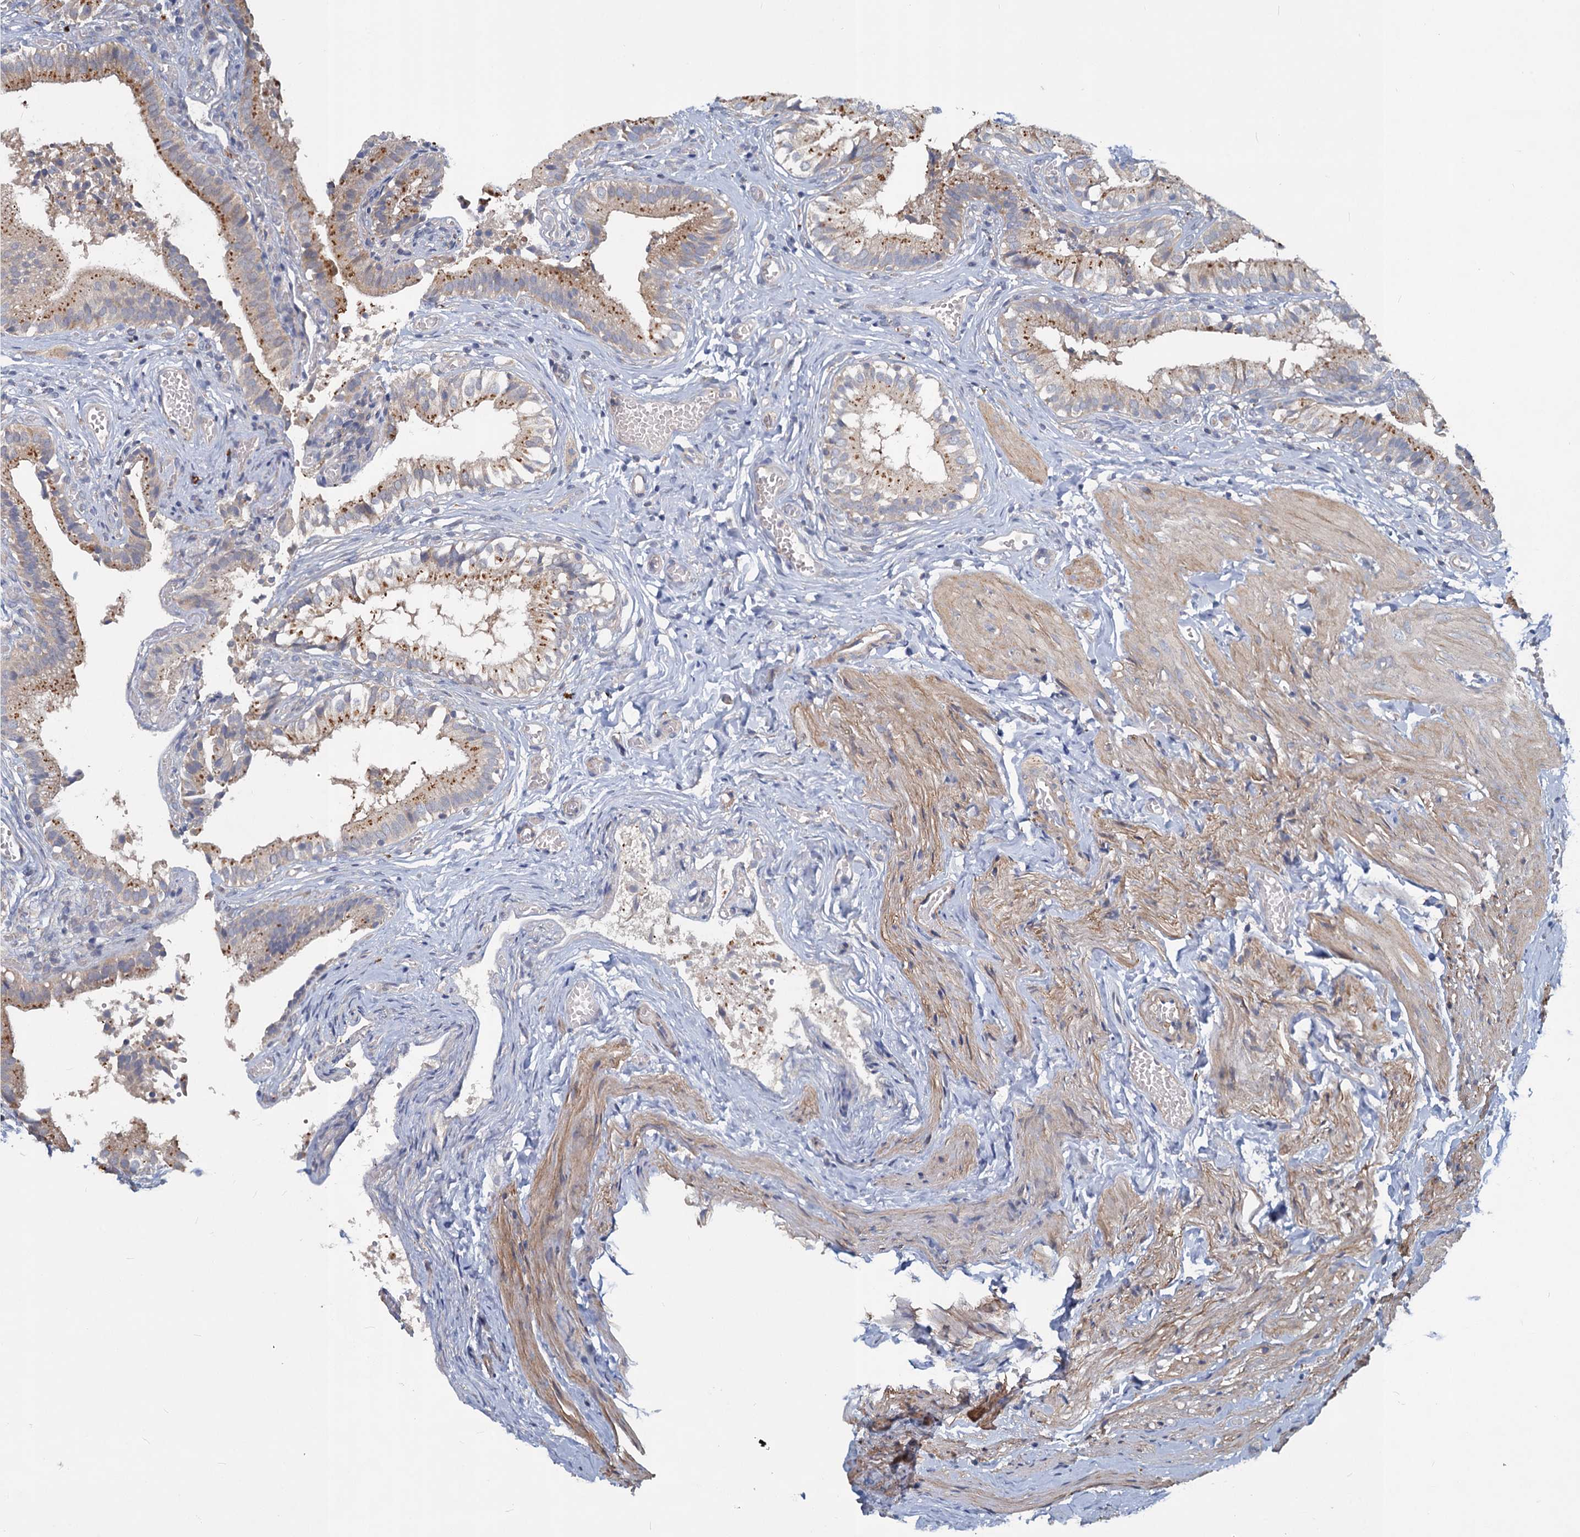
{"staining": {"intensity": "moderate", "quantity": "25%-75%", "location": "cytoplasmic/membranous"}, "tissue": "gallbladder", "cell_type": "Glandular cells", "image_type": "normal", "snomed": [{"axis": "morphology", "description": "Normal tissue, NOS"}, {"axis": "topography", "description": "Gallbladder"}], "caption": "Brown immunohistochemical staining in benign human gallbladder demonstrates moderate cytoplasmic/membranous staining in approximately 25%-75% of glandular cells.", "gene": "SLC2A7", "patient": {"sex": "female", "age": 47}}